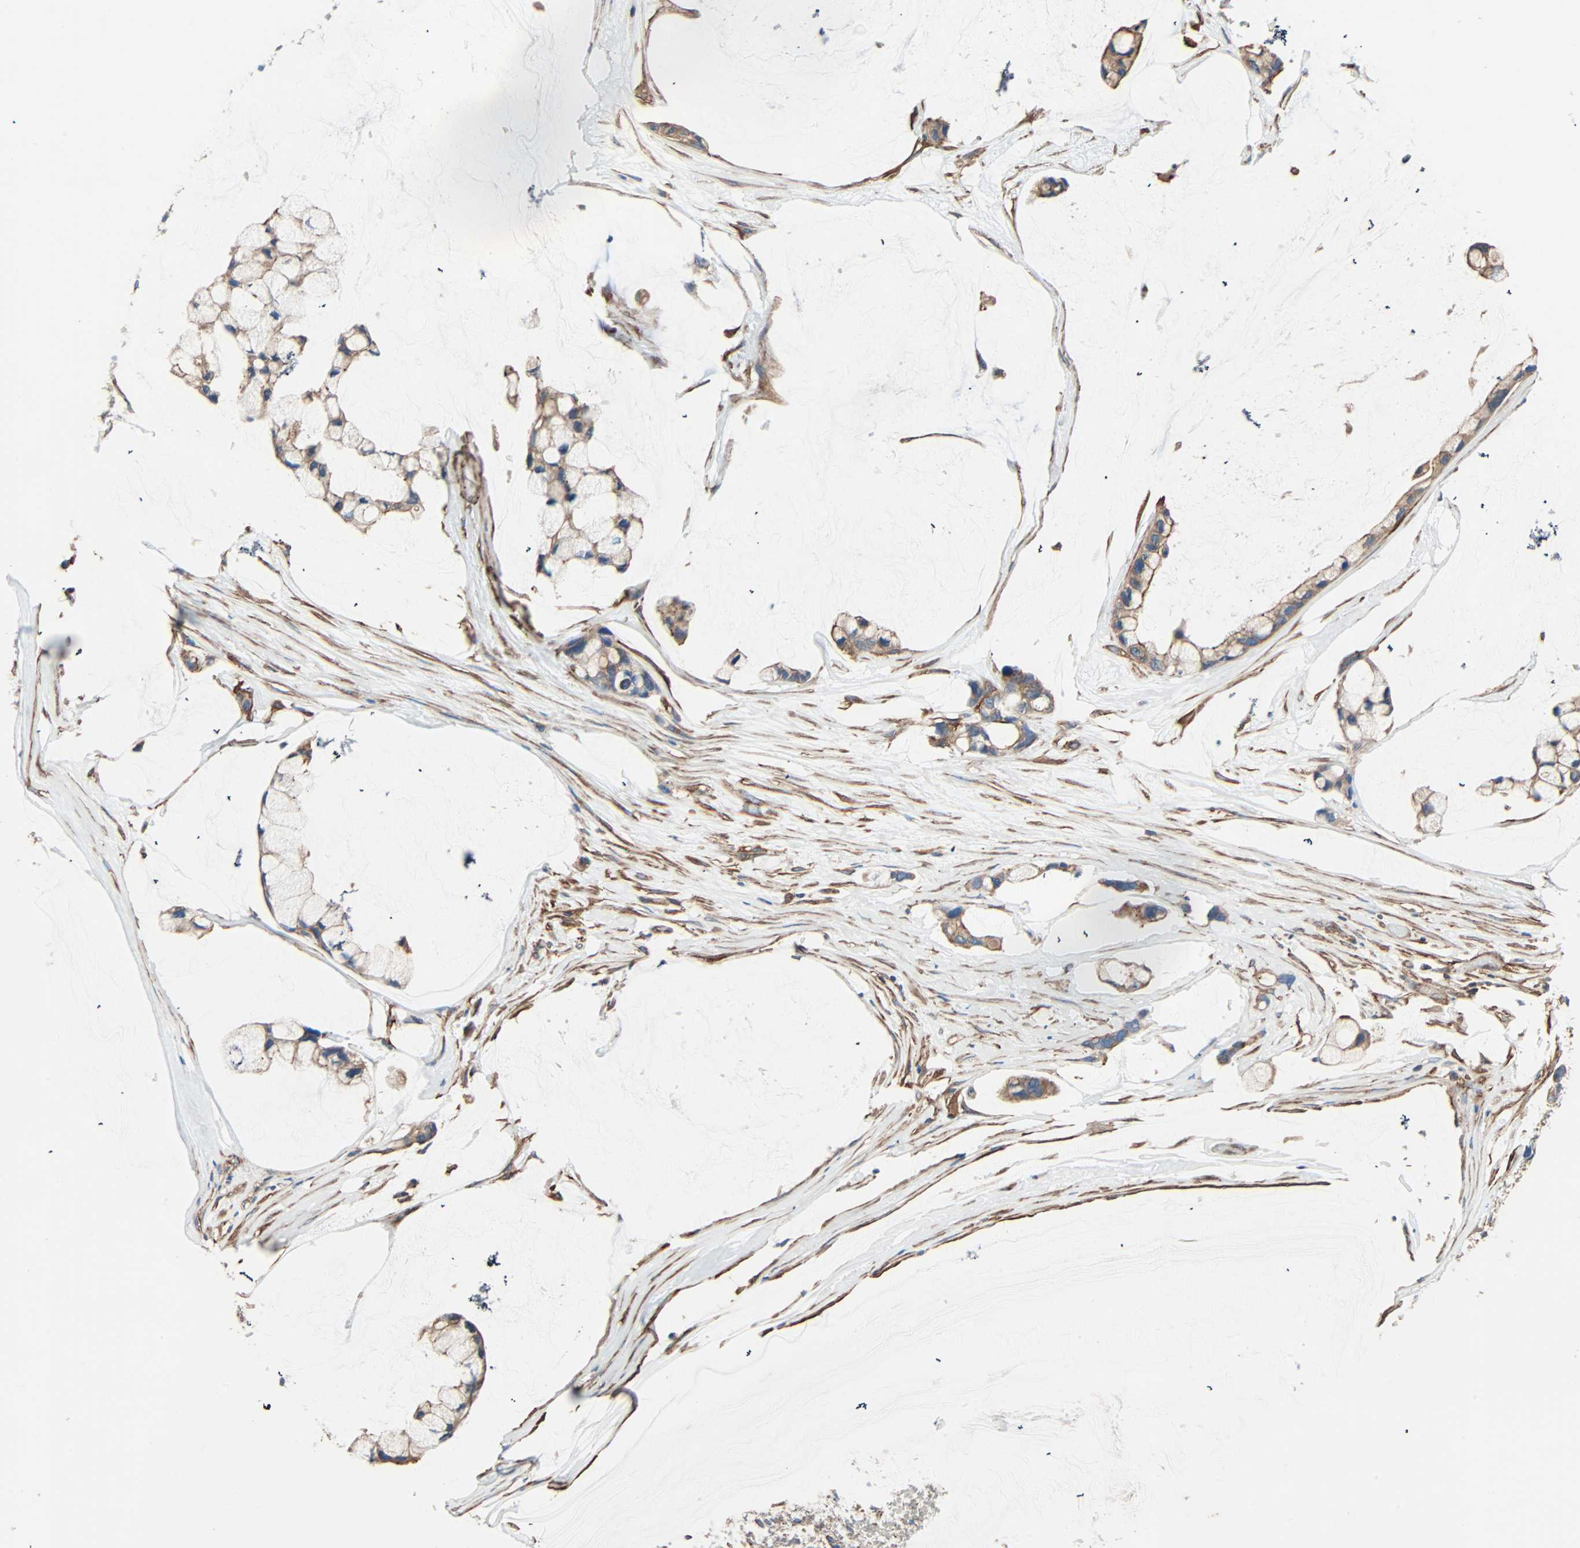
{"staining": {"intensity": "weak", "quantity": "<25%", "location": "cytoplasmic/membranous"}, "tissue": "ovarian cancer", "cell_type": "Tumor cells", "image_type": "cancer", "snomed": [{"axis": "morphology", "description": "Cystadenocarcinoma, mucinous, NOS"}, {"axis": "topography", "description": "Ovary"}], "caption": "This histopathology image is of ovarian cancer (mucinous cystadenocarcinoma) stained with immunohistochemistry to label a protein in brown with the nuclei are counter-stained blue. There is no positivity in tumor cells. The staining was performed using DAB to visualize the protein expression in brown, while the nuclei were stained in blue with hematoxylin (Magnification: 20x).", "gene": "GALNT10", "patient": {"sex": "female", "age": 39}}